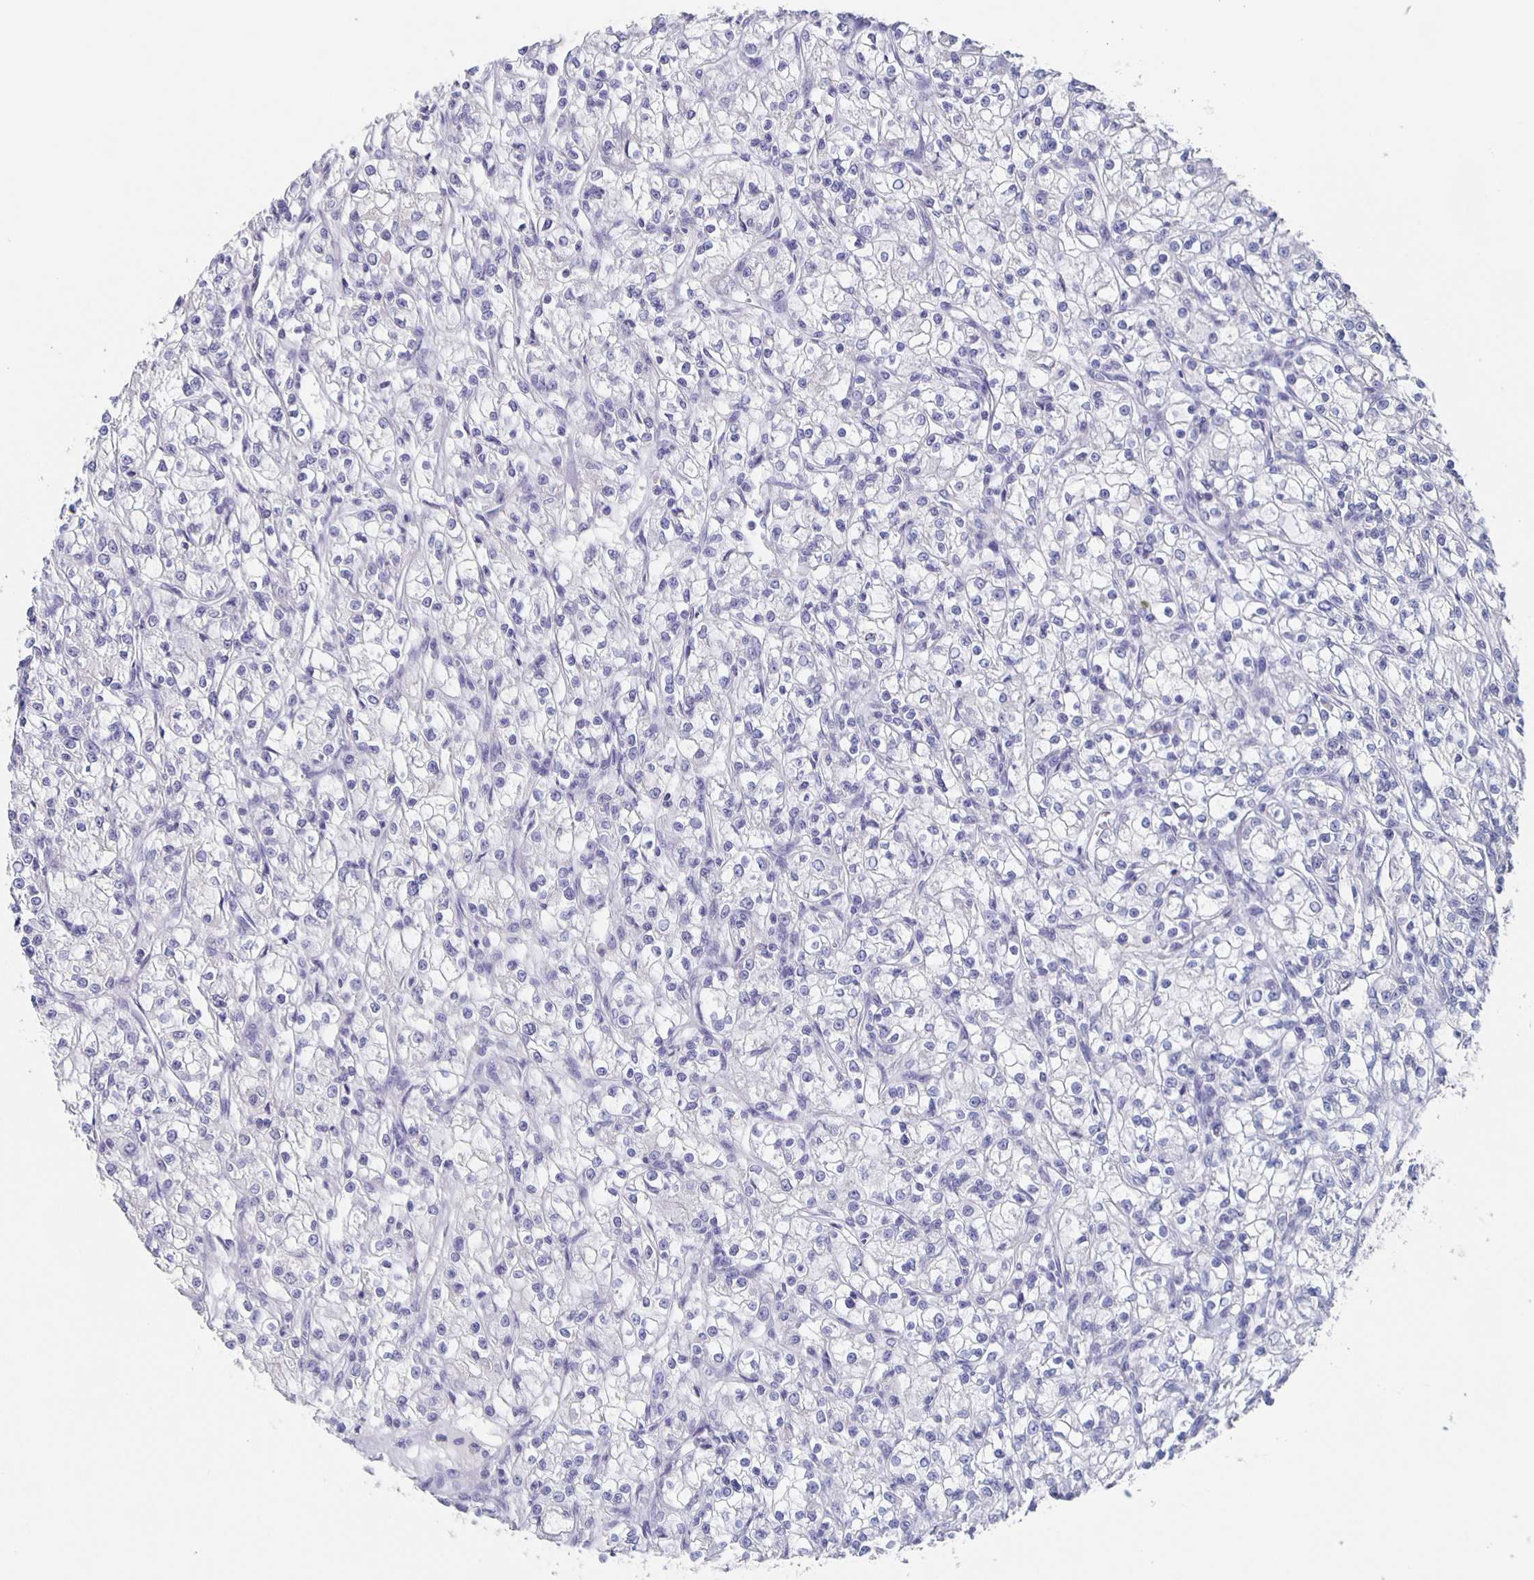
{"staining": {"intensity": "negative", "quantity": "none", "location": "none"}, "tissue": "renal cancer", "cell_type": "Tumor cells", "image_type": "cancer", "snomed": [{"axis": "morphology", "description": "Adenocarcinoma, NOS"}, {"axis": "topography", "description": "Kidney"}], "caption": "Tumor cells show no significant protein staining in renal cancer (adenocarcinoma). (DAB (3,3'-diaminobenzidine) immunohistochemistry visualized using brightfield microscopy, high magnification).", "gene": "CACNA2D2", "patient": {"sex": "female", "age": 59}}